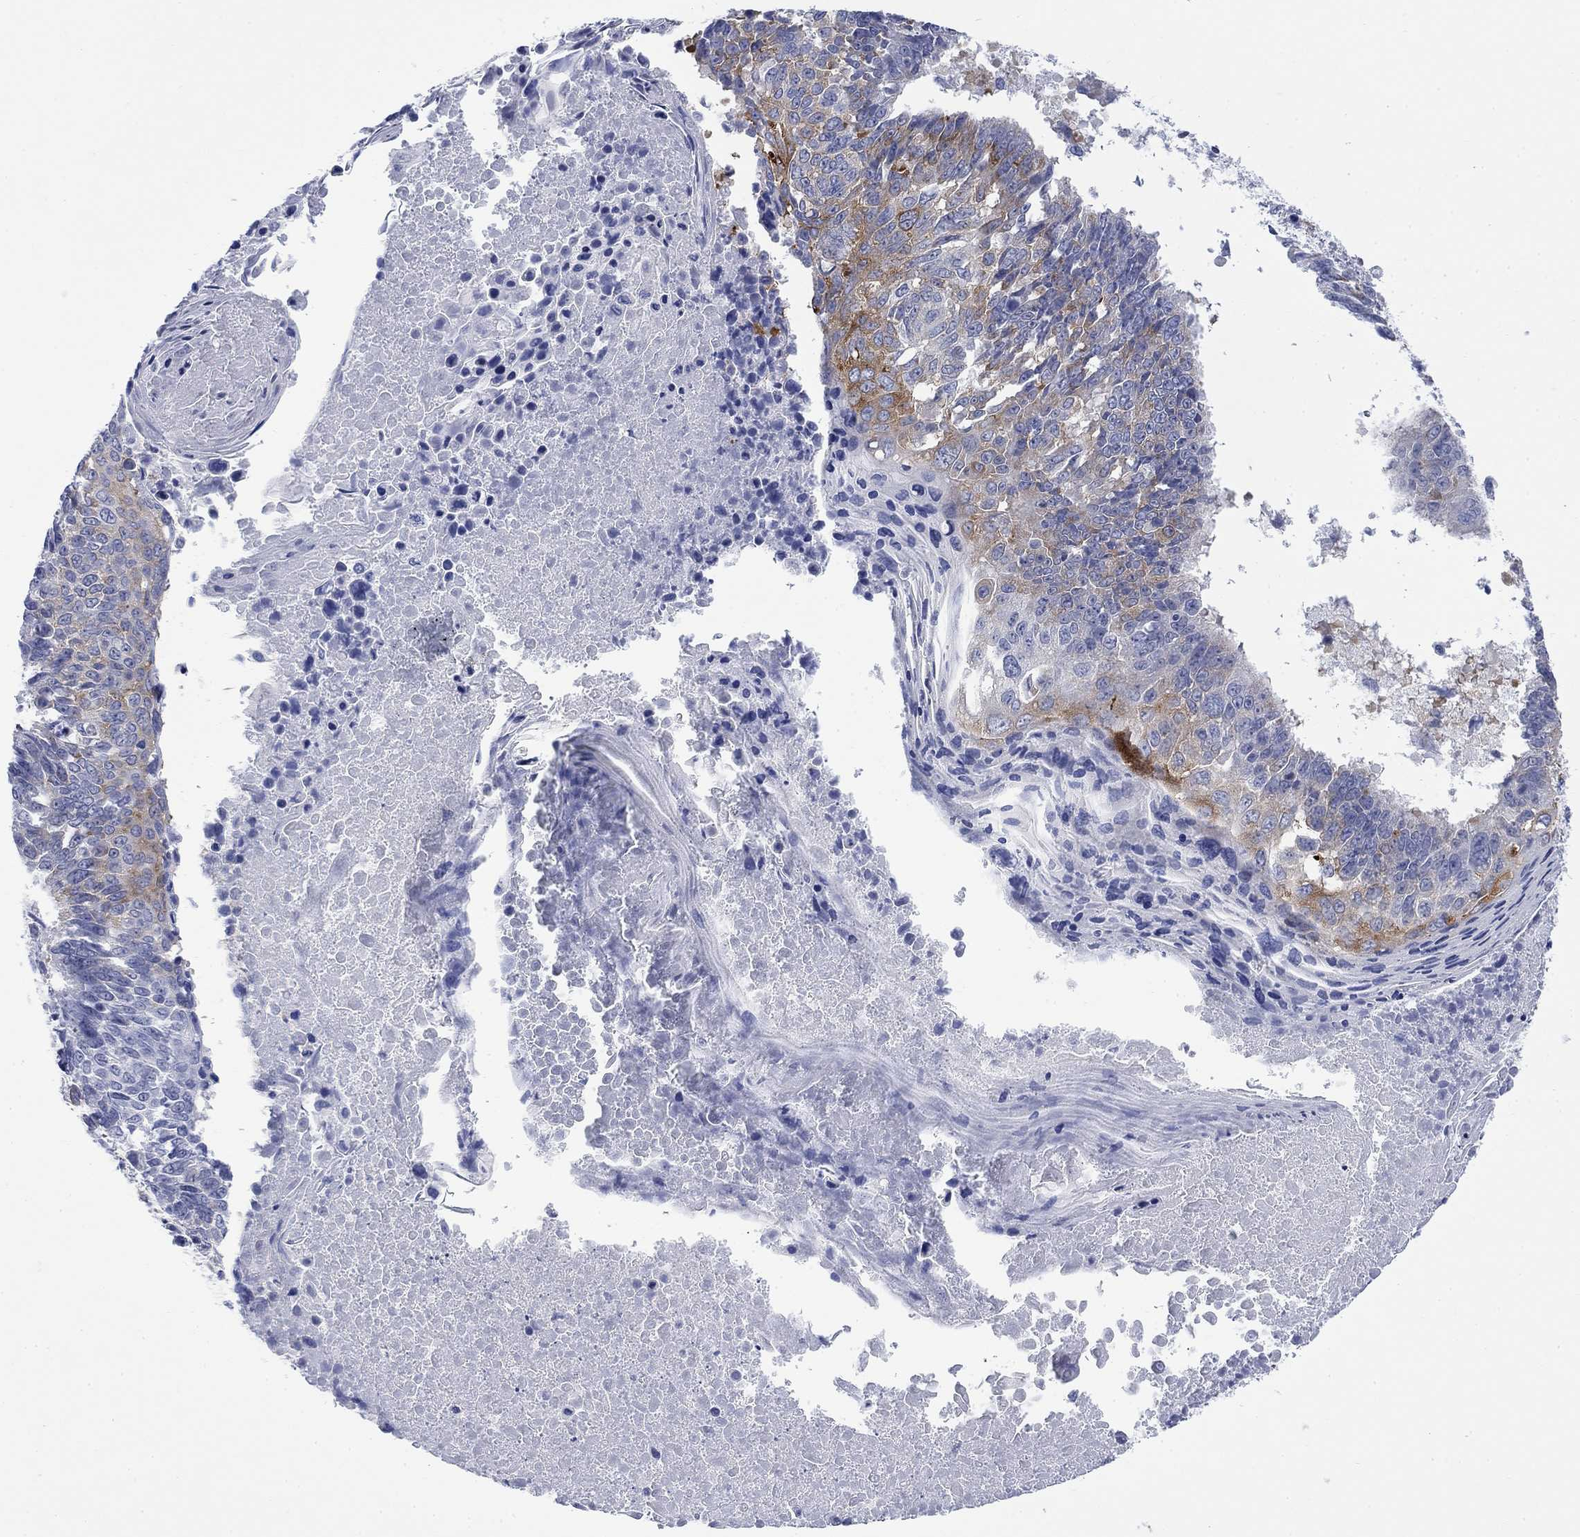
{"staining": {"intensity": "strong", "quantity": "<25%", "location": "cytoplasmic/membranous"}, "tissue": "lung cancer", "cell_type": "Tumor cells", "image_type": "cancer", "snomed": [{"axis": "morphology", "description": "Squamous cell carcinoma, NOS"}, {"axis": "topography", "description": "Lung"}], "caption": "IHC photomicrograph of human lung cancer stained for a protein (brown), which demonstrates medium levels of strong cytoplasmic/membranous staining in approximately <25% of tumor cells.", "gene": "IGF2BP3", "patient": {"sex": "male", "age": 73}}